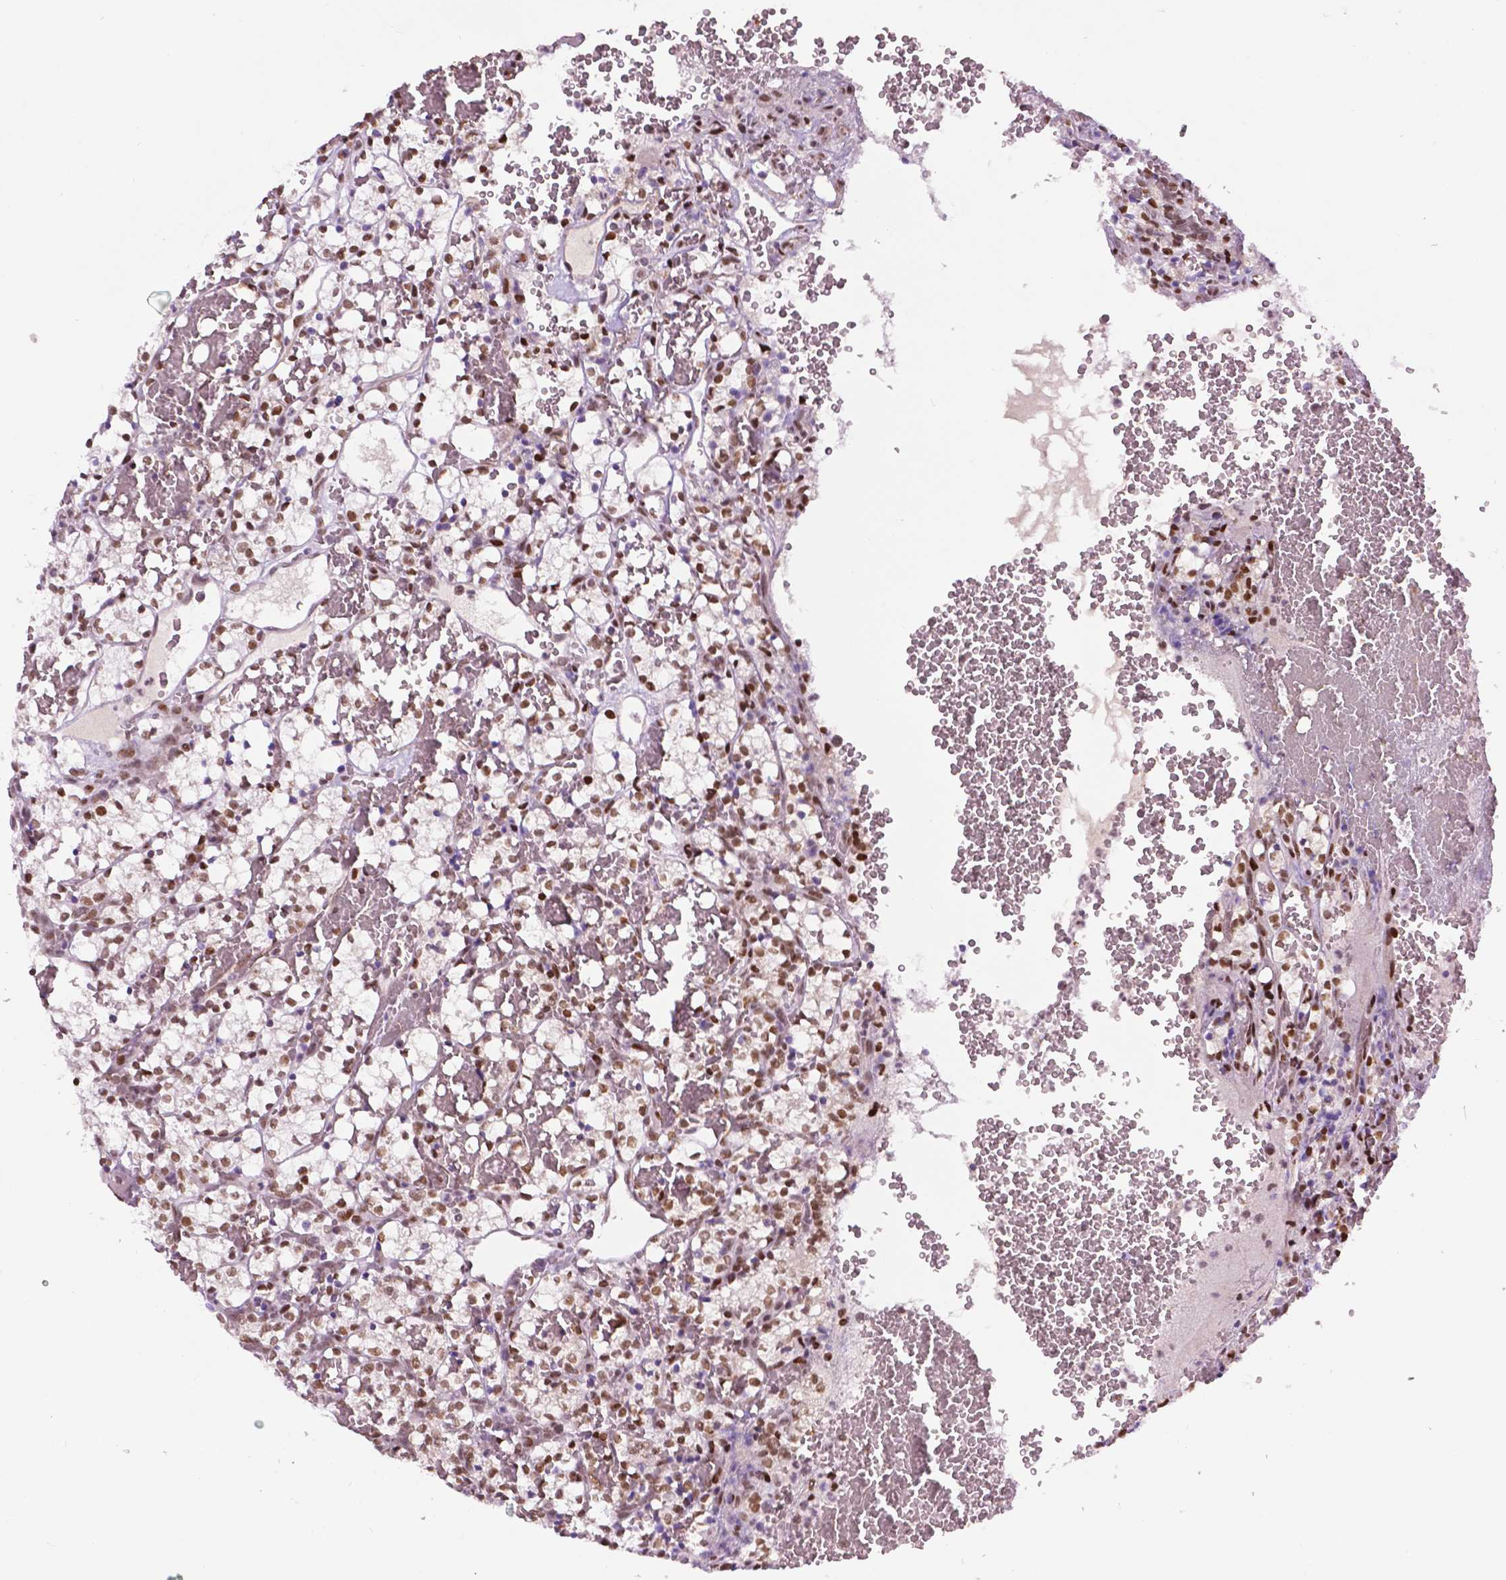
{"staining": {"intensity": "moderate", "quantity": ">75%", "location": "nuclear"}, "tissue": "renal cancer", "cell_type": "Tumor cells", "image_type": "cancer", "snomed": [{"axis": "morphology", "description": "Adenocarcinoma, NOS"}, {"axis": "topography", "description": "Kidney"}], "caption": "The photomicrograph reveals staining of adenocarcinoma (renal), revealing moderate nuclear protein staining (brown color) within tumor cells. (IHC, brightfield microscopy, high magnification).", "gene": "ZNF41", "patient": {"sex": "female", "age": 69}}